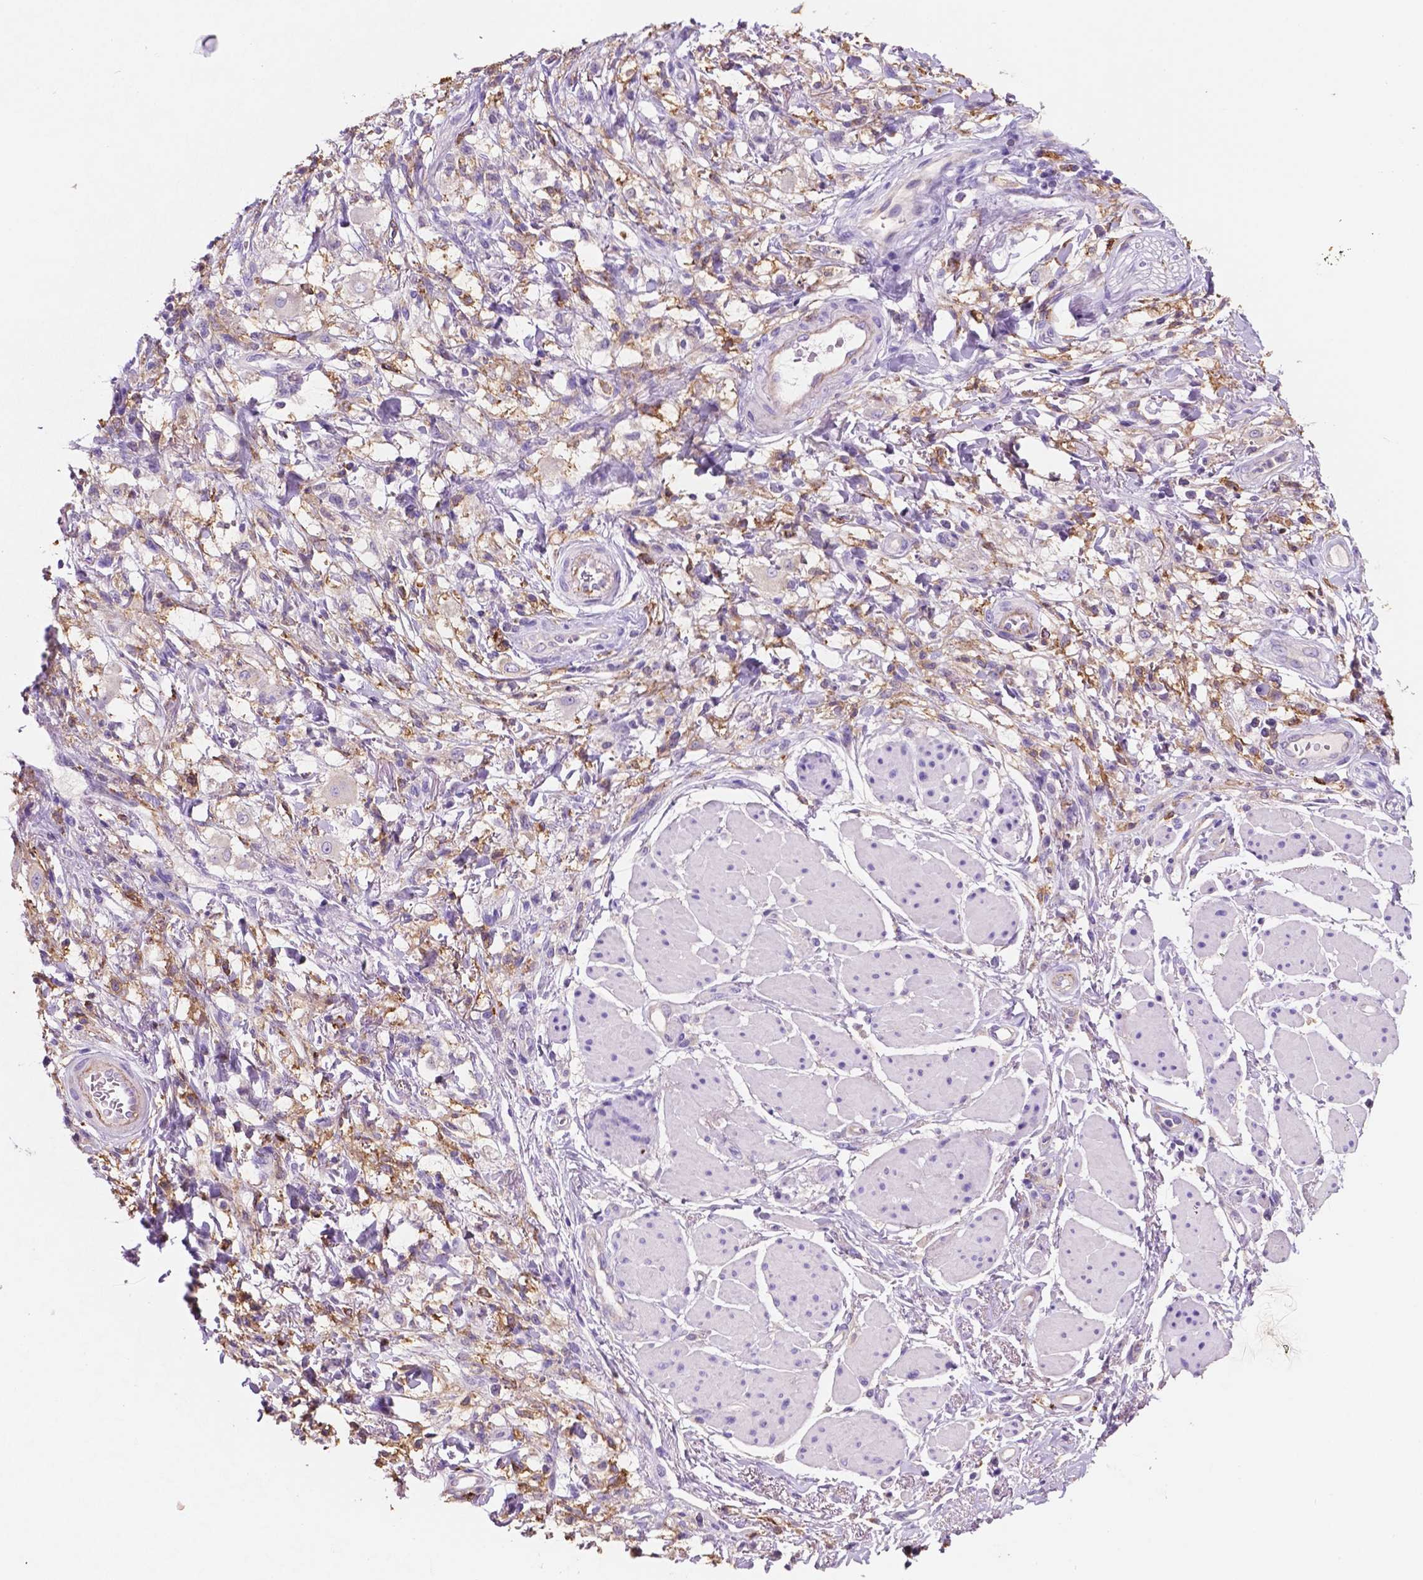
{"staining": {"intensity": "negative", "quantity": "none", "location": "none"}, "tissue": "stomach cancer", "cell_type": "Tumor cells", "image_type": "cancer", "snomed": [{"axis": "morphology", "description": "Adenocarcinoma, NOS"}, {"axis": "topography", "description": "Stomach"}], "caption": "A micrograph of human stomach adenocarcinoma is negative for staining in tumor cells.", "gene": "MKRN2OS", "patient": {"sex": "female", "age": 60}}